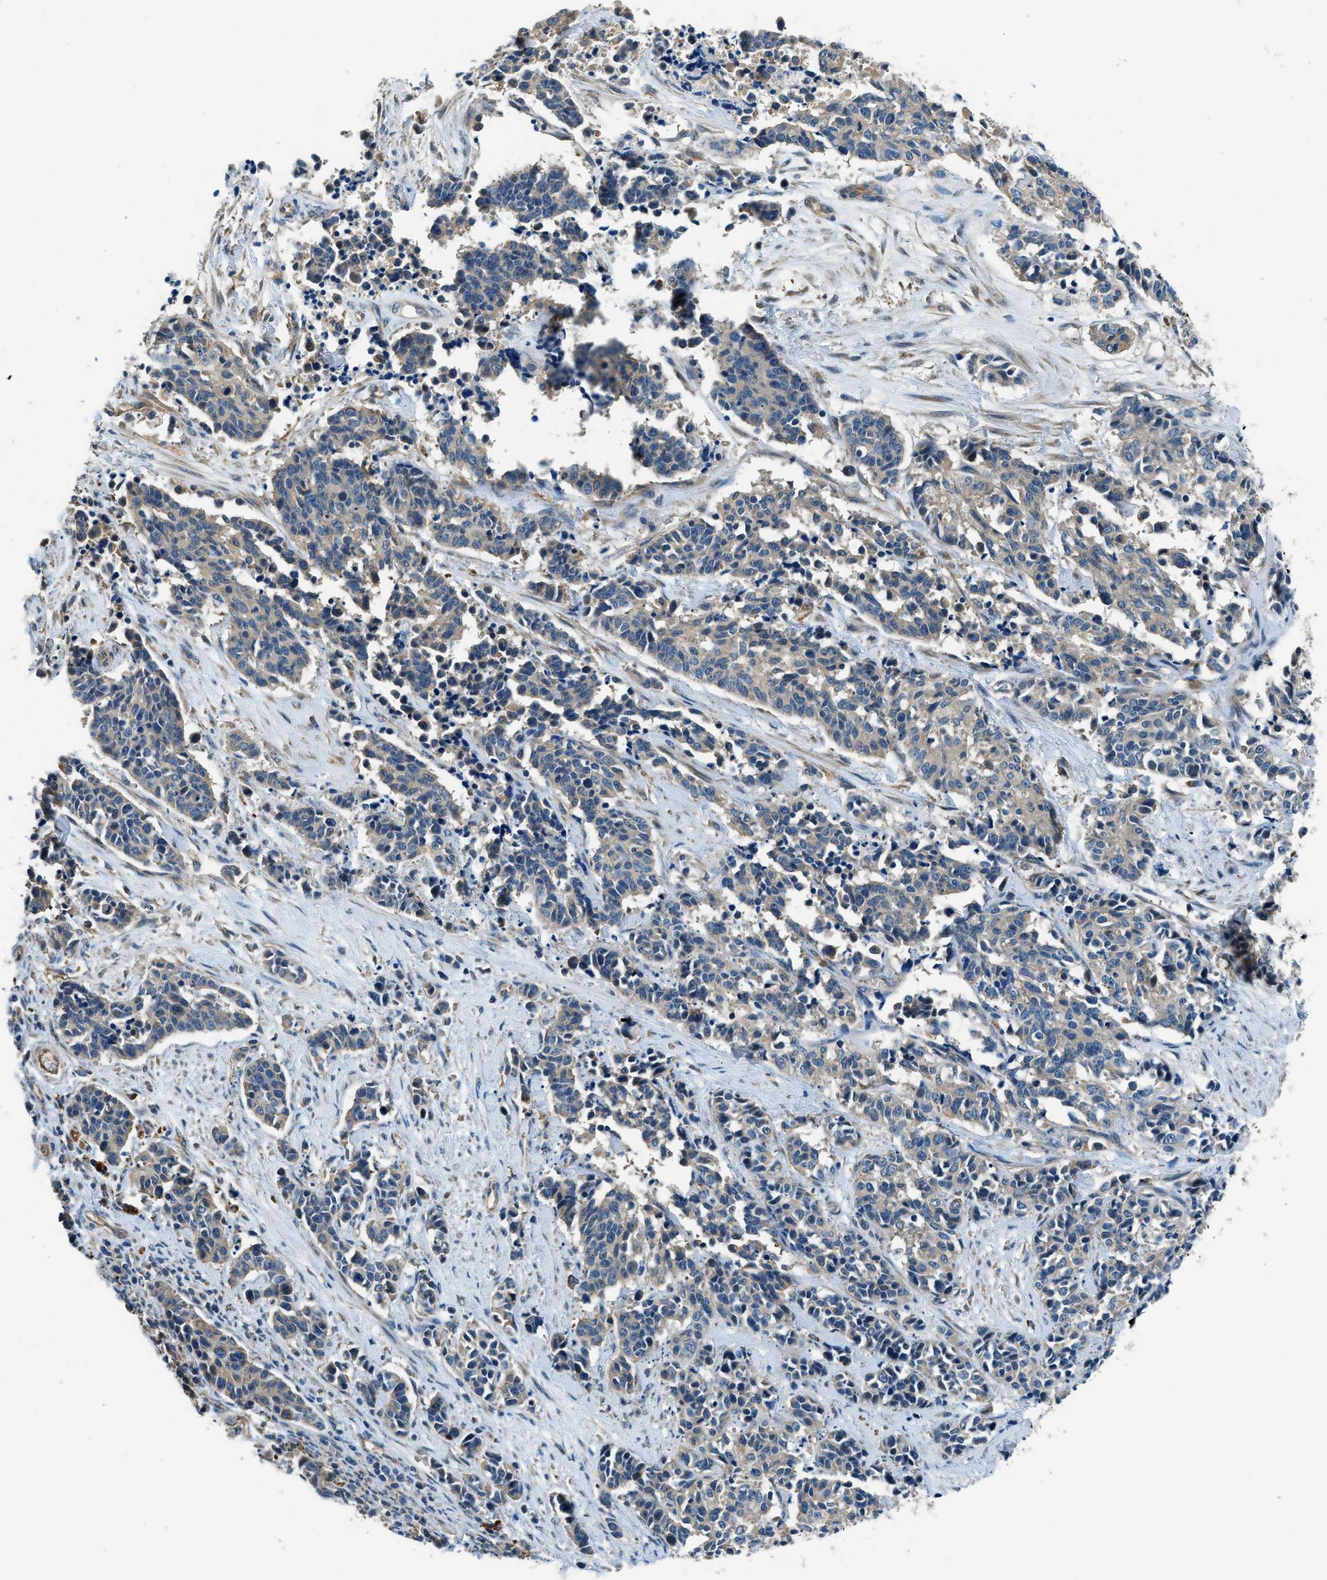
{"staining": {"intensity": "weak", "quantity": "<25%", "location": "cytoplasmic/membranous"}, "tissue": "cervical cancer", "cell_type": "Tumor cells", "image_type": "cancer", "snomed": [{"axis": "morphology", "description": "Squamous cell carcinoma, NOS"}, {"axis": "topography", "description": "Cervix"}], "caption": "This histopathology image is of squamous cell carcinoma (cervical) stained with immunohistochemistry (IHC) to label a protein in brown with the nuclei are counter-stained blue. There is no positivity in tumor cells.", "gene": "SLC19A2", "patient": {"sex": "female", "age": 35}}